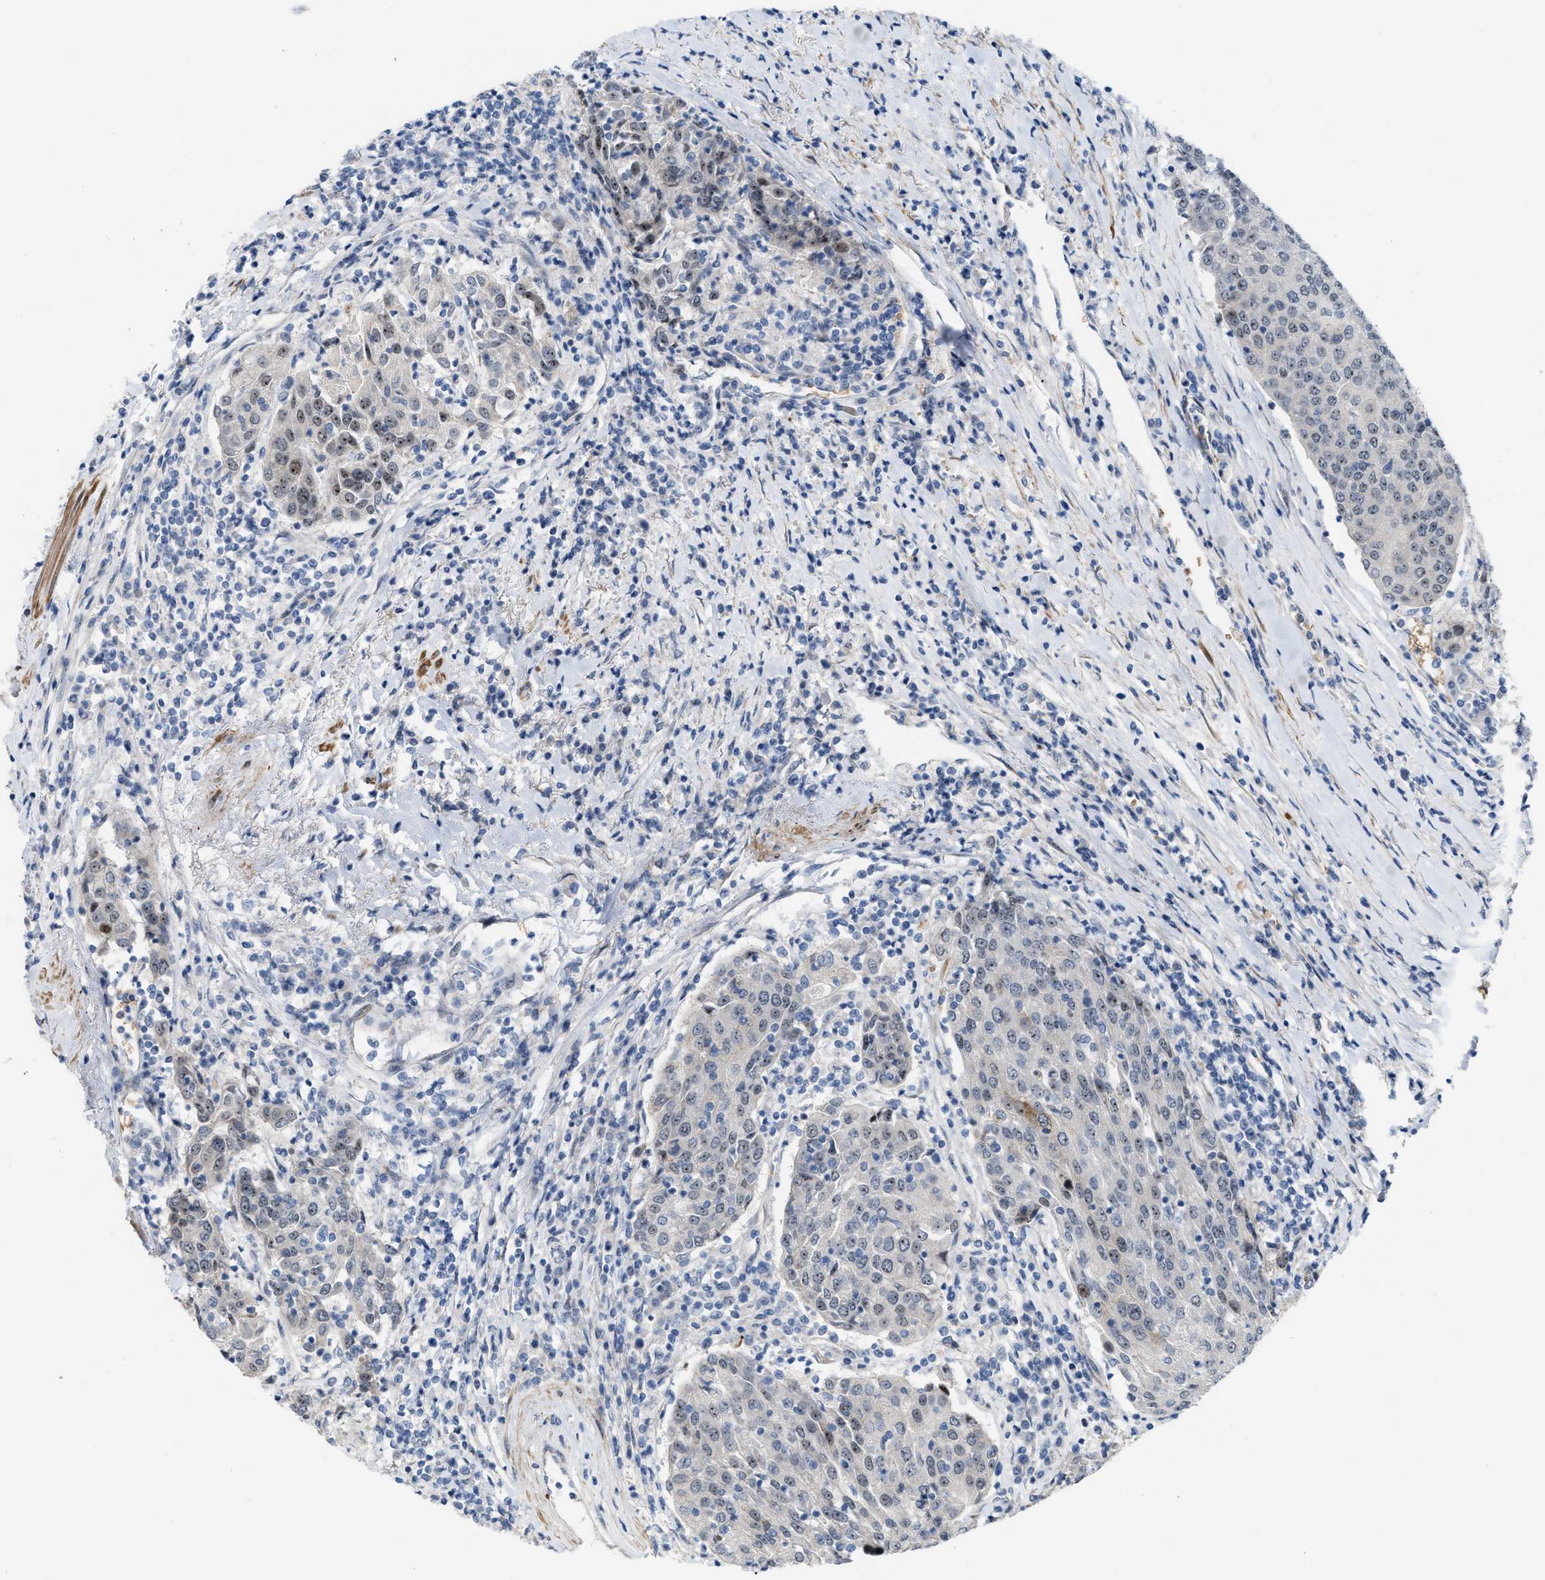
{"staining": {"intensity": "moderate", "quantity": ">75%", "location": "nuclear"}, "tissue": "urothelial cancer", "cell_type": "Tumor cells", "image_type": "cancer", "snomed": [{"axis": "morphology", "description": "Urothelial carcinoma, High grade"}, {"axis": "topography", "description": "Urinary bladder"}], "caption": "Immunohistochemistry (DAB (3,3'-diaminobenzidine)) staining of human urothelial cancer reveals moderate nuclear protein expression in about >75% of tumor cells.", "gene": "POLR1F", "patient": {"sex": "female", "age": 85}}